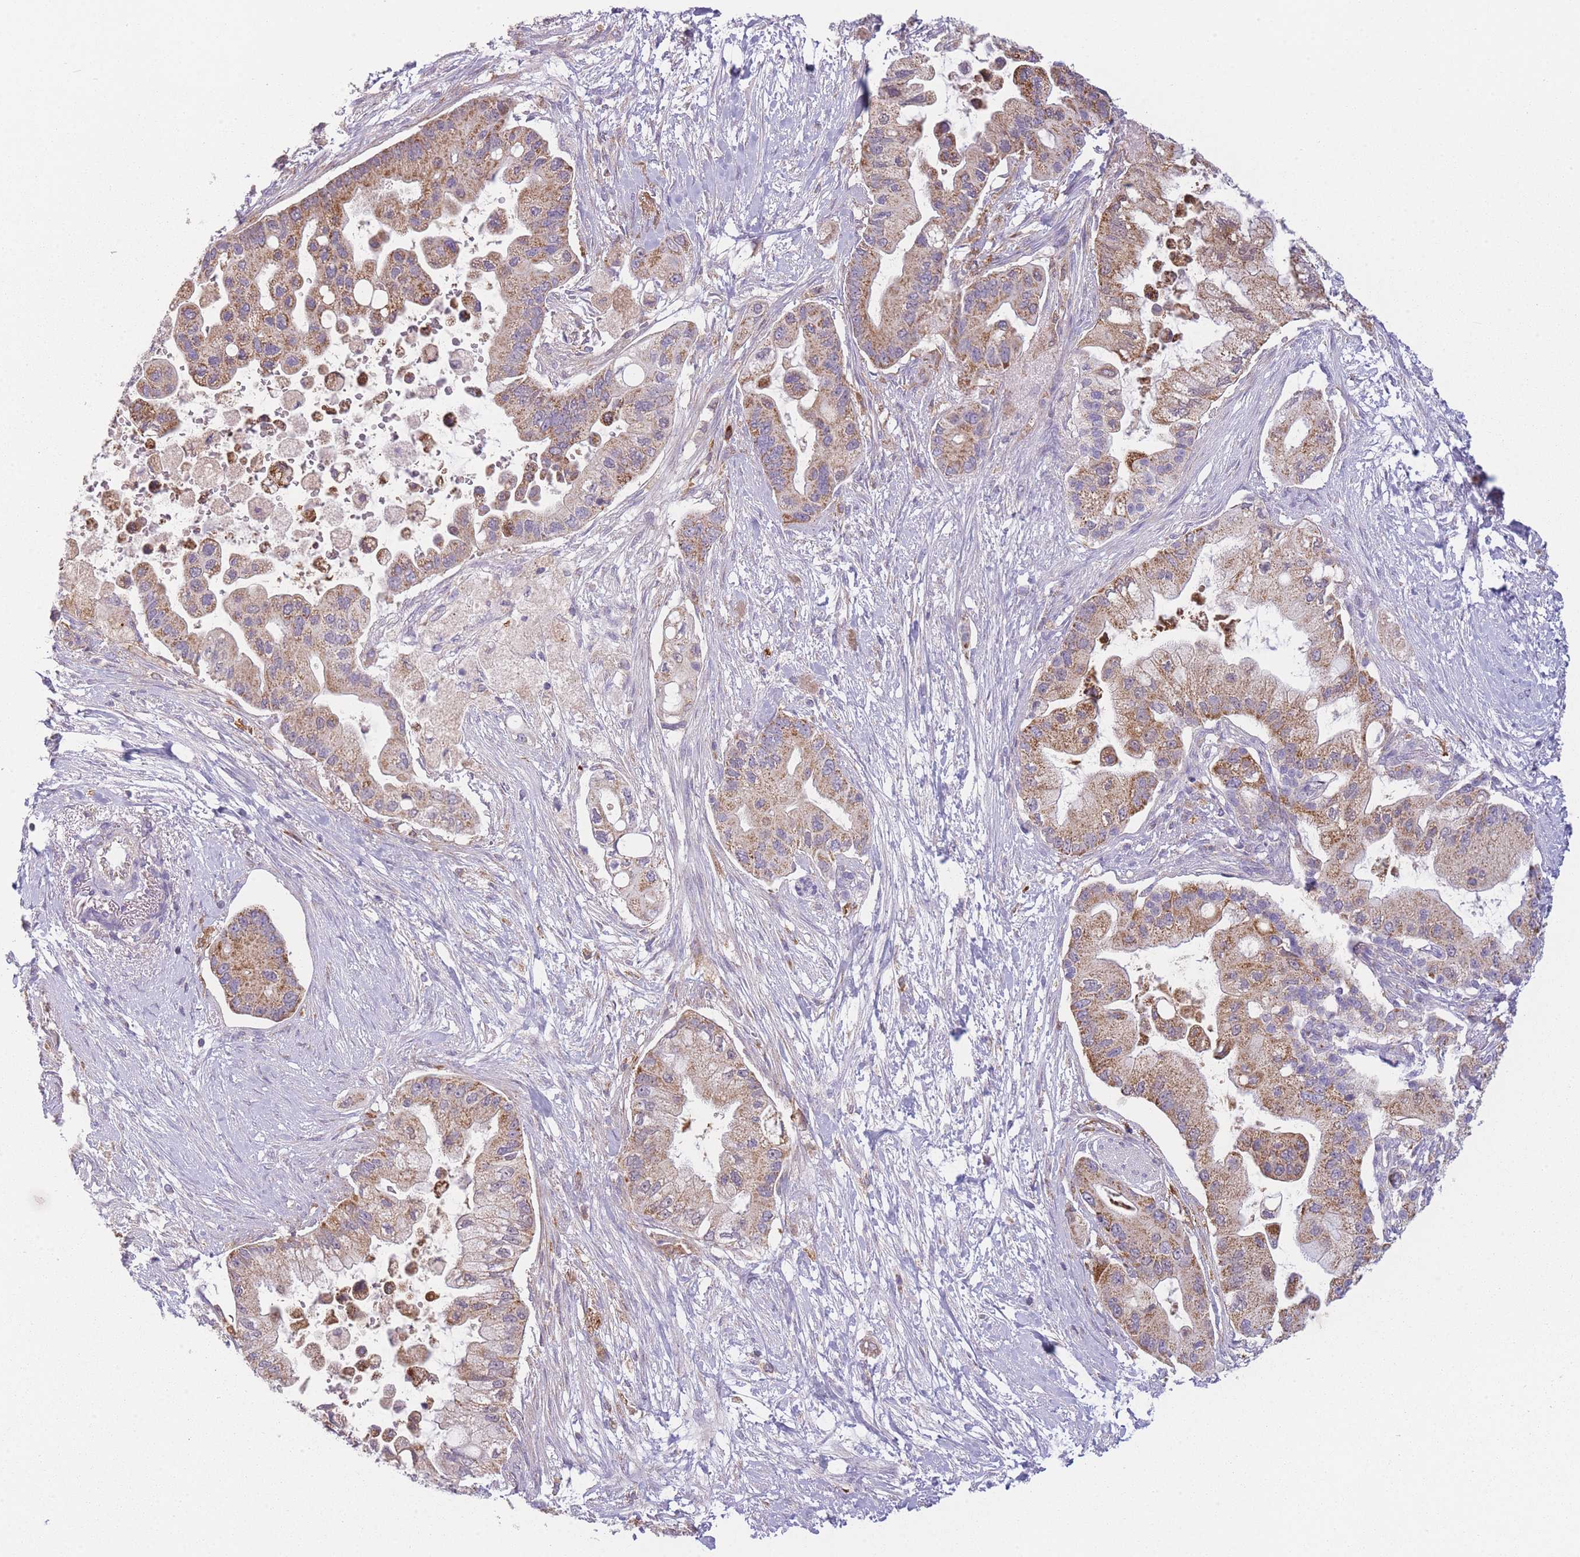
{"staining": {"intensity": "moderate", "quantity": ">75%", "location": "cytoplasmic/membranous"}, "tissue": "pancreatic cancer", "cell_type": "Tumor cells", "image_type": "cancer", "snomed": [{"axis": "morphology", "description": "Adenocarcinoma, NOS"}, {"axis": "topography", "description": "Pancreas"}], "caption": "A brown stain labels moderate cytoplasmic/membranous staining of a protein in pancreatic cancer tumor cells.", "gene": "PRAM1", "patient": {"sex": "male", "age": 57}}